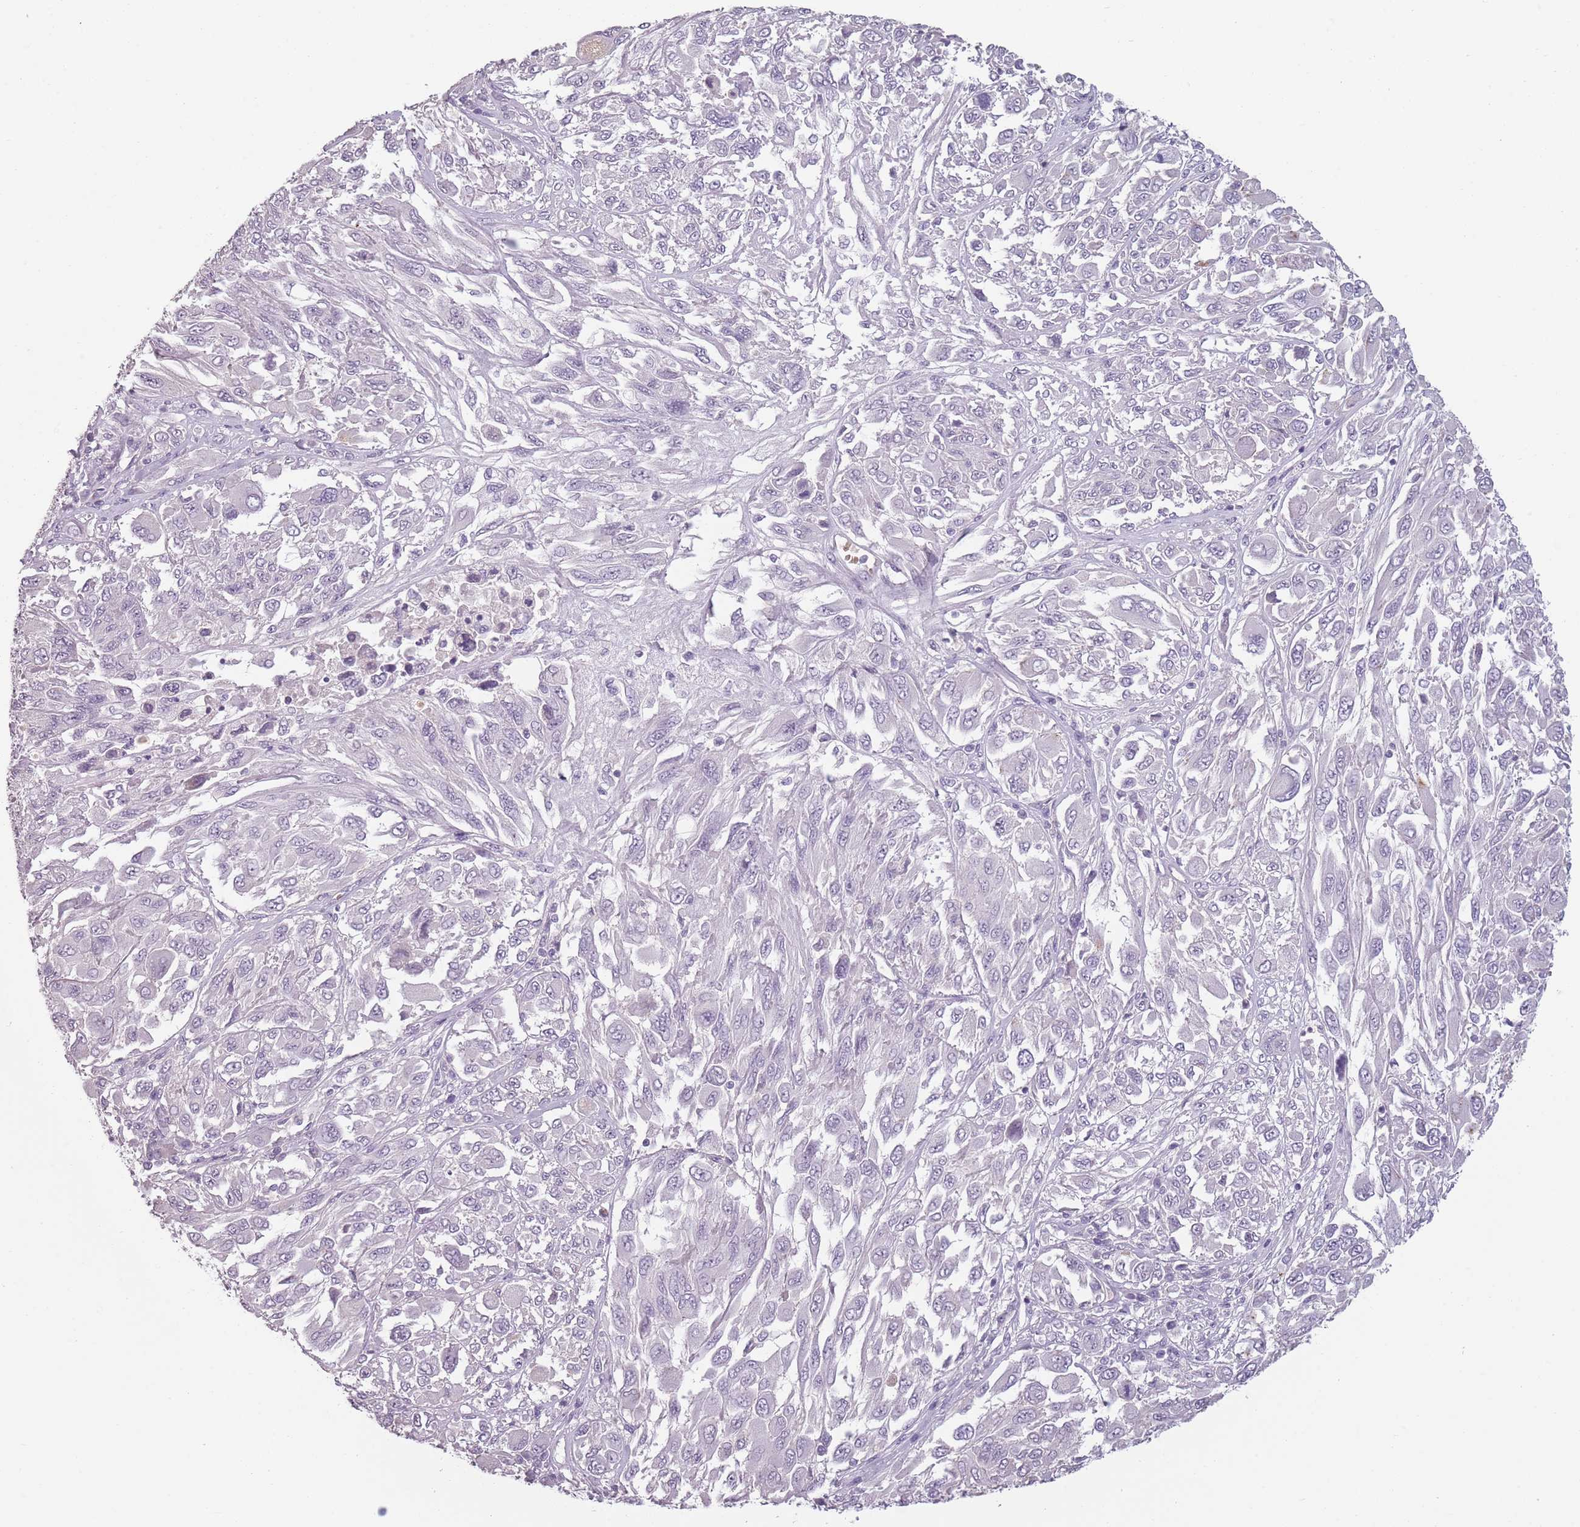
{"staining": {"intensity": "negative", "quantity": "none", "location": "none"}, "tissue": "melanoma", "cell_type": "Tumor cells", "image_type": "cancer", "snomed": [{"axis": "morphology", "description": "Malignant melanoma, NOS"}, {"axis": "topography", "description": "Skin"}], "caption": "This image is of malignant melanoma stained with IHC to label a protein in brown with the nuclei are counter-stained blue. There is no expression in tumor cells. The staining was performed using DAB (3,3'-diaminobenzidine) to visualize the protein expression in brown, while the nuclei were stained in blue with hematoxylin (Magnification: 20x).", "gene": "PIEZO1", "patient": {"sex": "female", "age": 91}}